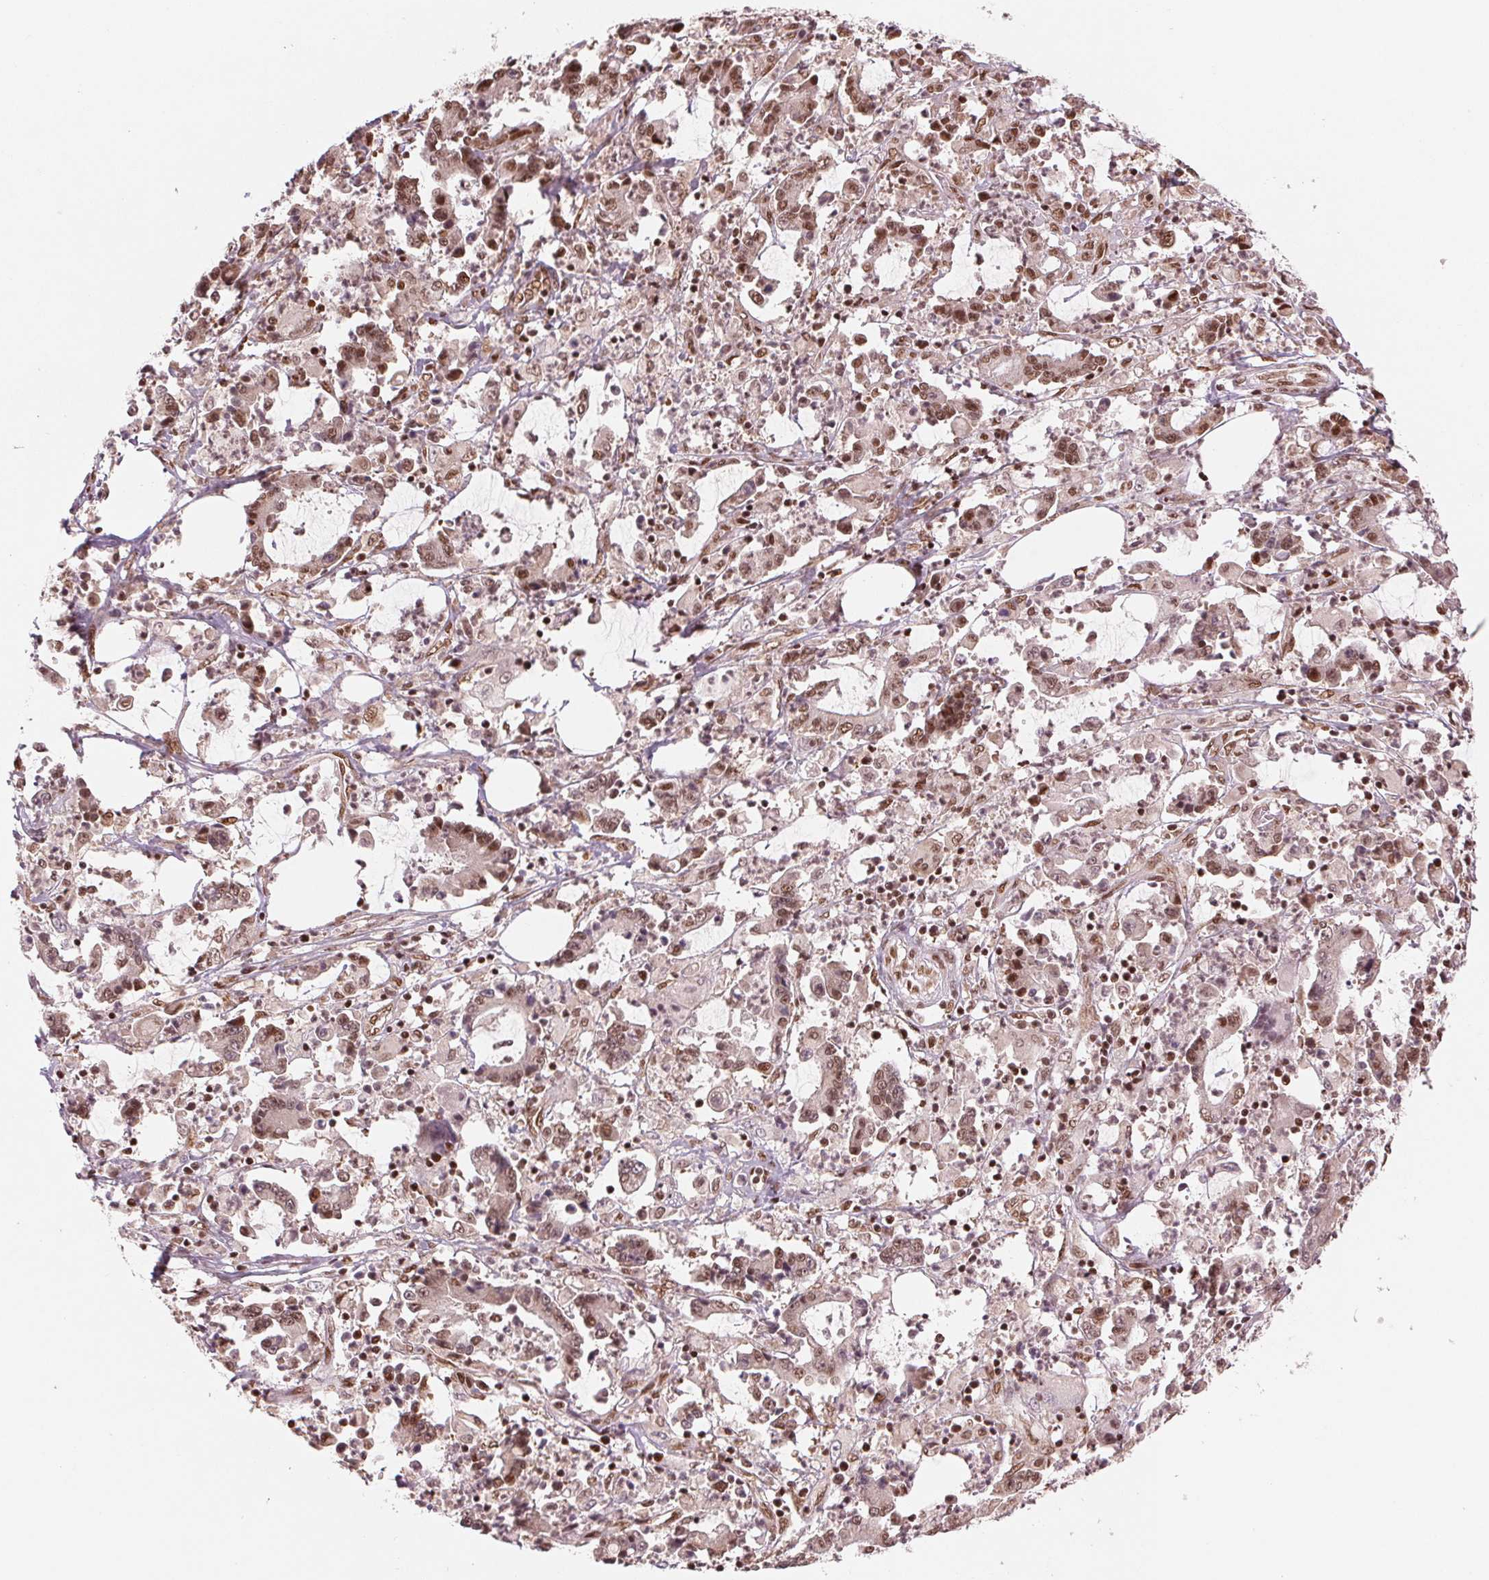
{"staining": {"intensity": "moderate", "quantity": ">75%", "location": "nuclear"}, "tissue": "stomach cancer", "cell_type": "Tumor cells", "image_type": "cancer", "snomed": [{"axis": "morphology", "description": "Adenocarcinoma, NOS"}, {"axis": "topography", "description": "Stomach, upper"}], "caption": "Immunohistochemical staining of stomach cancer (adenocarcinoma) shows moderate nuclear protein expression in about >75% of tumor cells.", "gene": "TTLL9", "patient": {"sex": "male", "age": 68}}